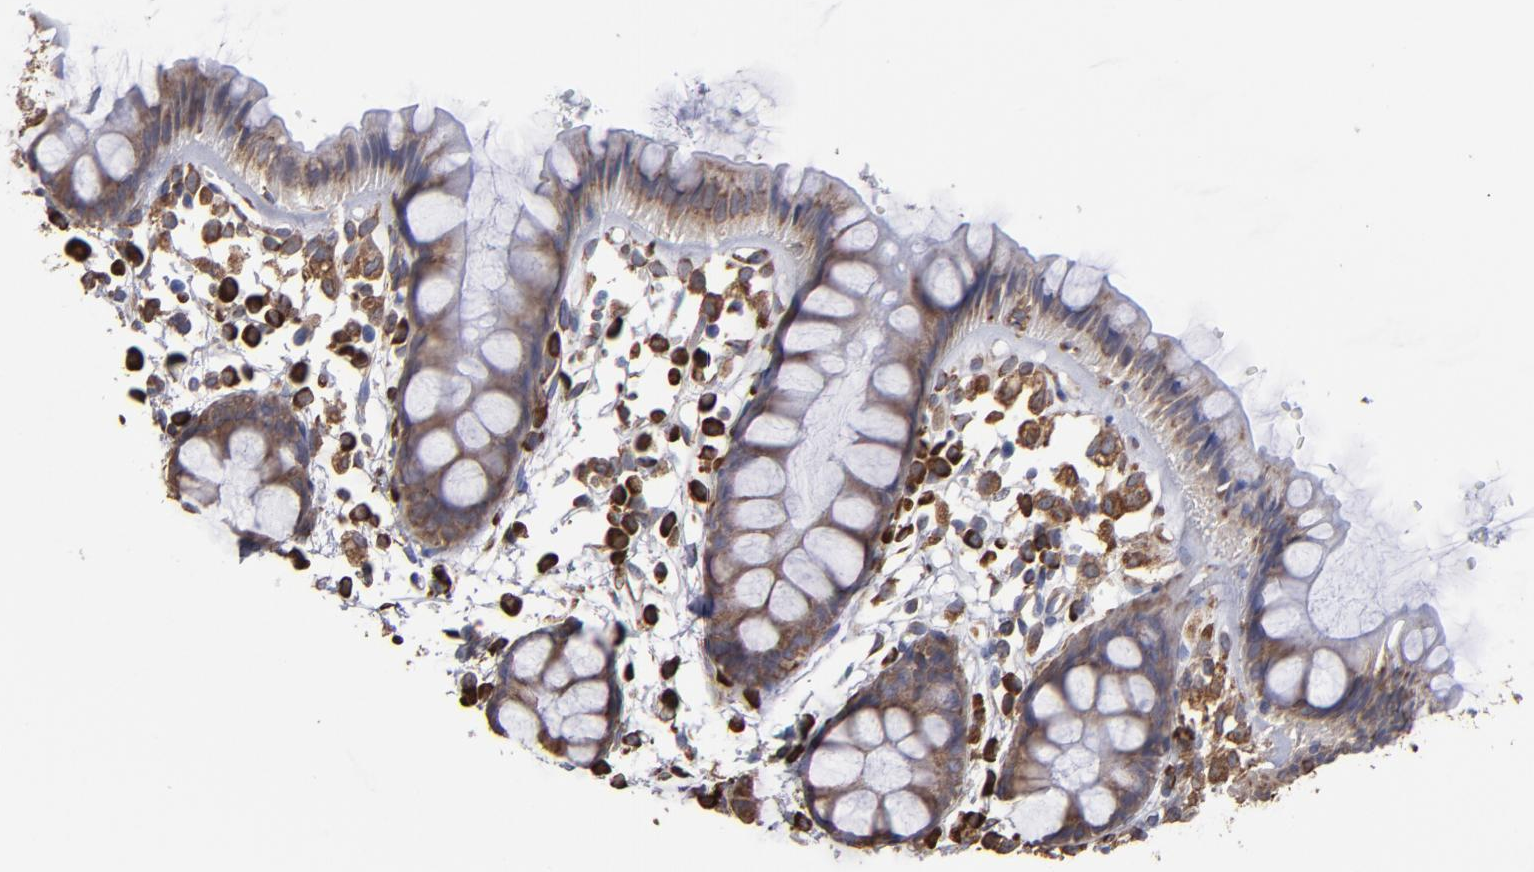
{"staining": {"intensity": "moderate", "quantity": ">75%", "location": "cytoplasmic/membranous"}, "tissue": "rectum", "cell_type": "Glandular cells", "image_type": "normal", "snomed": [{"axis": "morphology", "description": "Normal tissue, NOS"}, {"axis": "topography", "description": "Rectum"}], "caption": "The micrograph exhibits immunohistochemical staining of unremarkable rectum. There is moderate cytoplasmic/membranous positivity is appreciated in approximately >75% of glandular cells.", "gene": "SND1", "patient": {"sex": "female", "age": 66}}